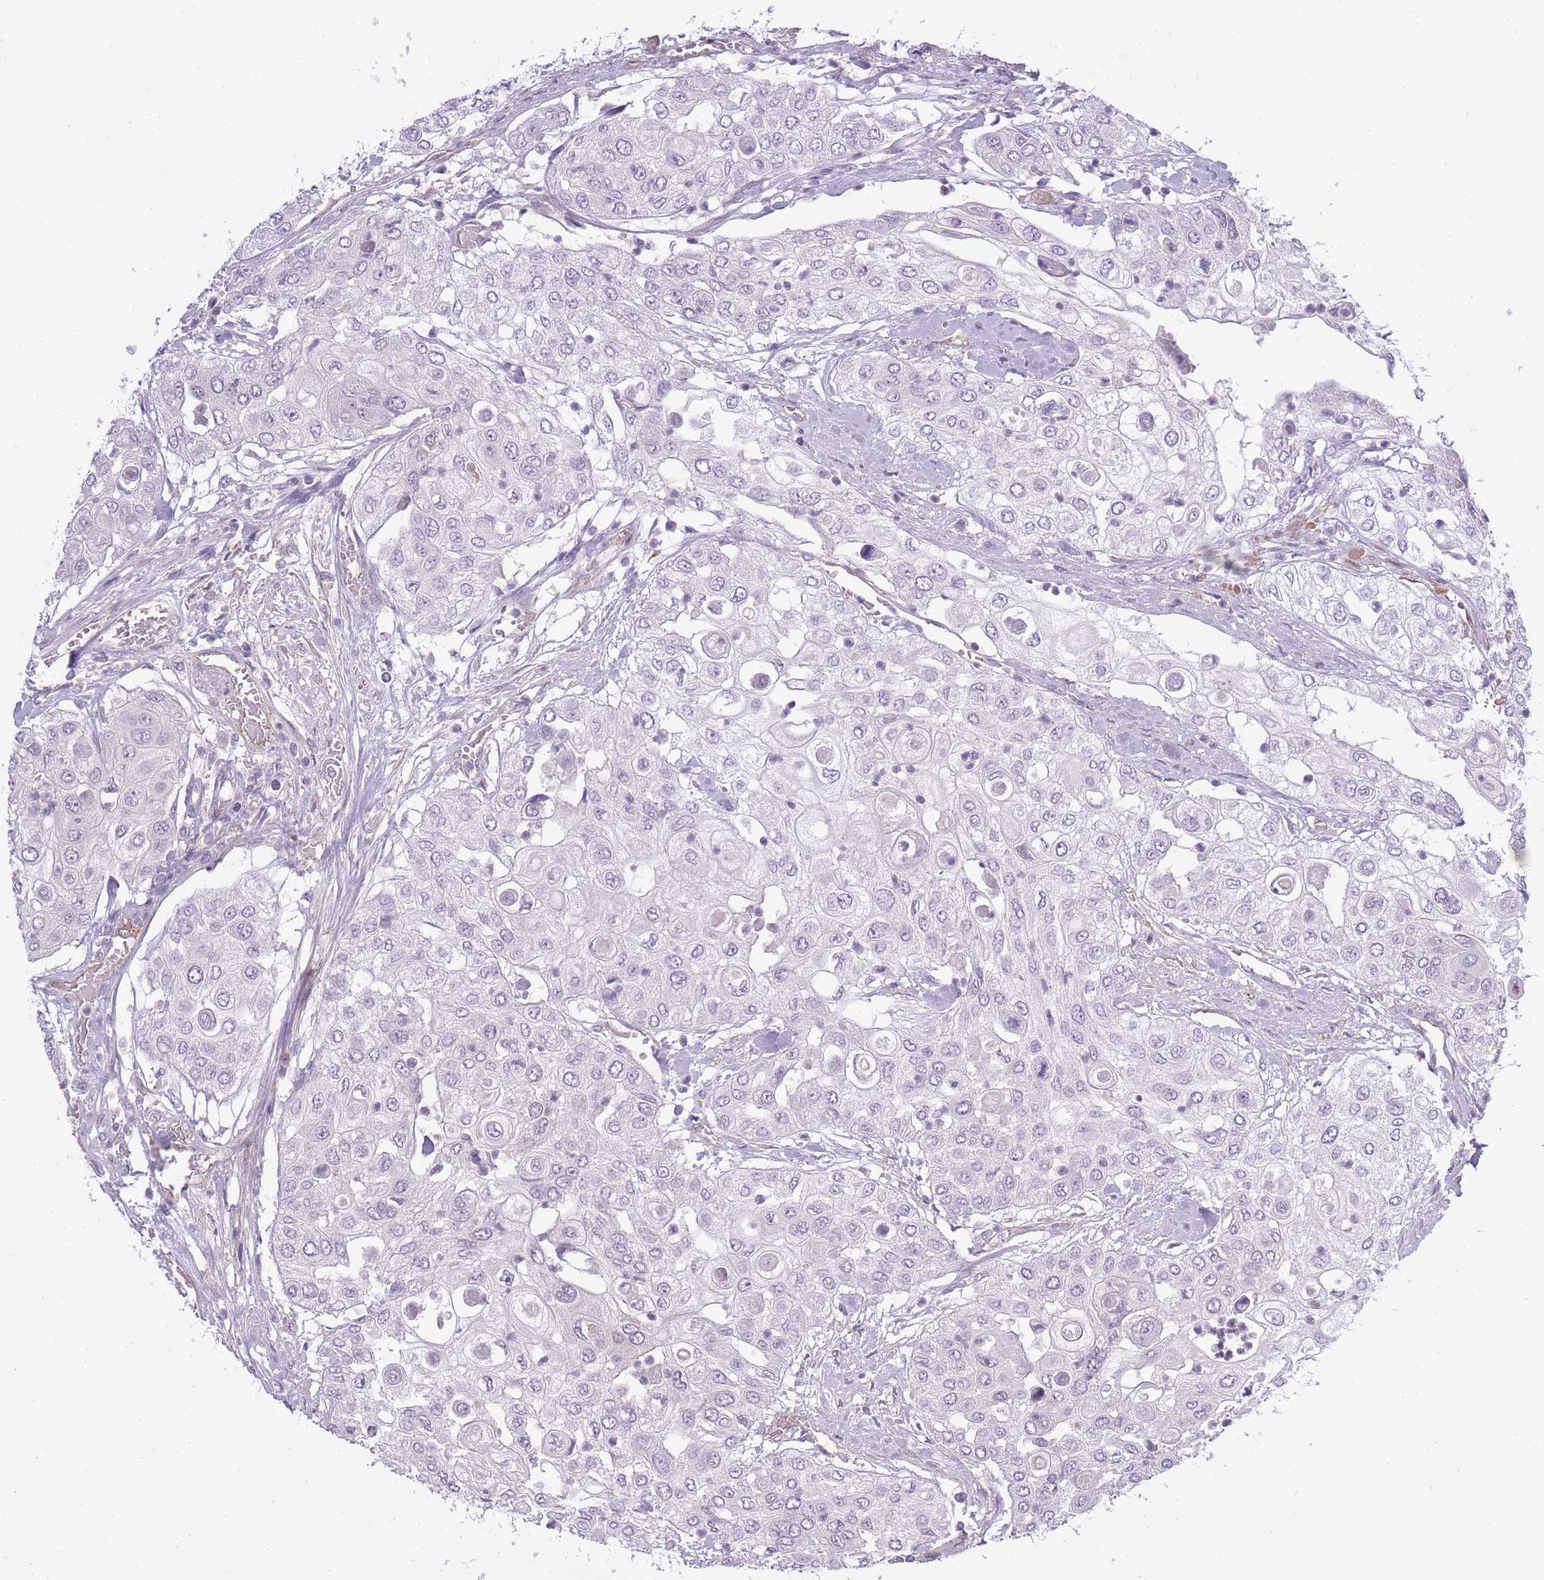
{"staining": {"intensity": "negative", "quantity": "none", "location": "none"}, "tissue": "urothelial cancer", "cell_type": "Tumor cells", "image_type": "cancer", "snomed": [{"axis": "morphology", "description": "Urothelial carcinoma, High grade"}, {"axis": "topography", "description": "Urinary bladder"}], "caption": "This is an immunohistochemistry histopathology image of urothelial cancer. There is no expression in tumor cells.", "gene": "SLC8A2", "patient": {"sex": "female", "age": 79}}